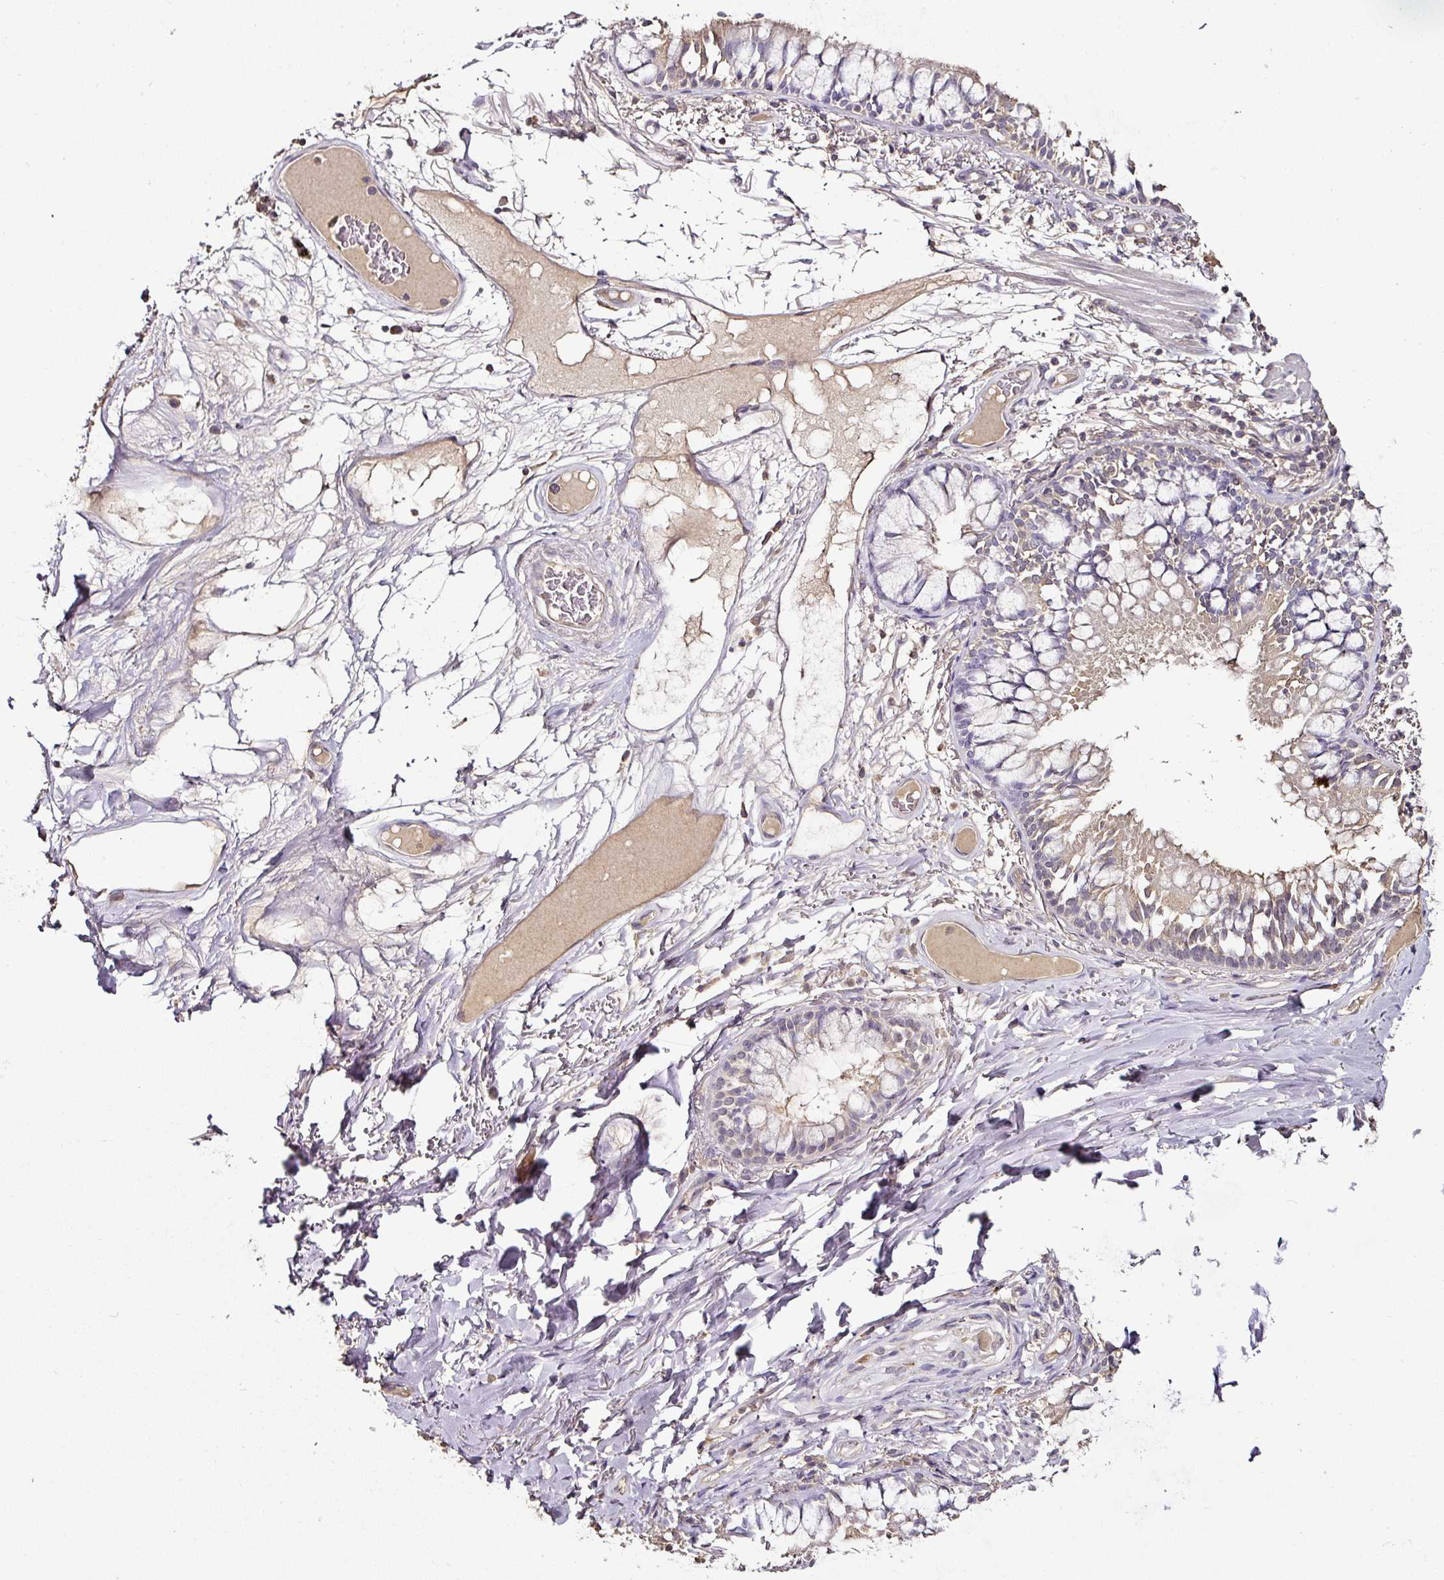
{"staining": {"intensity": "weak", "quantity": "25%-75%", "location": "cytoplasmic/membranous"}, "tissue": "soft tissue", "cell_type": "Fibroblasts", "image_type": "normal", "snomed": [{"axis": "morphology", "description": "Normal tissue, NOS"}, {"axis": "topography", "description": "Bronchus"}], "caption": "A micrograph showing weak cytoplasmic/membranous expression in about 25%-75% of fibroblasts in unremarkable soft tissue, as visualized by brown immunohistochemical staining.", "gene": "RPL38", "patient": {"sex": "male", "age": 70}}